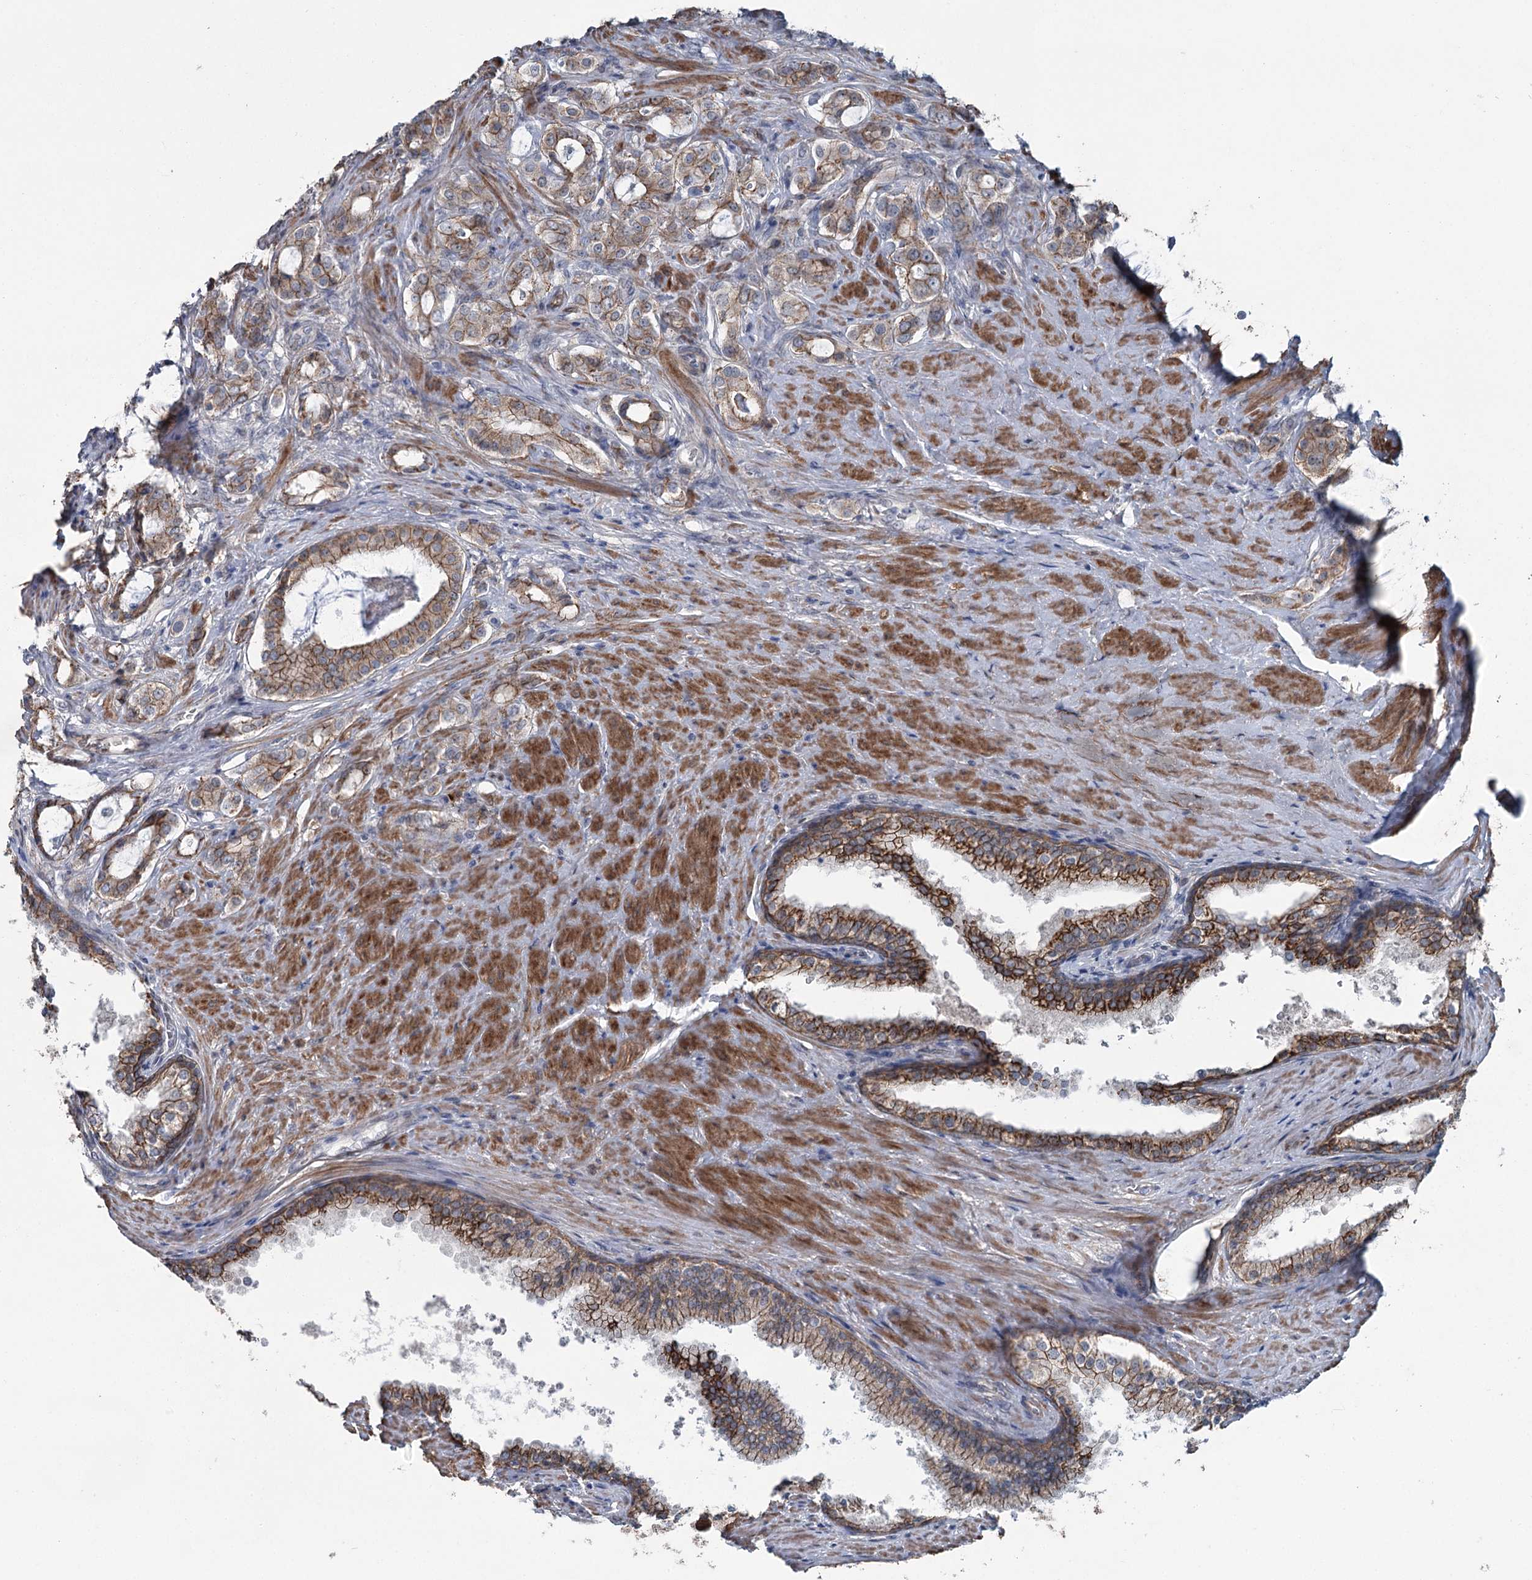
{"staining": {"intensity": "strong", "quantity": ">75%", "location": "cytoplasmic/membranous"}, "tissue": "prostate cancer", "cell_type": "Tumor cells", "image_type": "cancer", "snomed": [{"axis": "morphology", "description": "Adenocarcinoma, High grade"}, {"axis": "topography", "description": "Prostate"}], "caption": "DAB immunohistochemical staining of human prostate cancer demonstrates strong cytoplasmic/membranous protein staining in about >75% of tumor cells.", "gene": "FAM120B", "patient": {"sex": "male", "age": 63}}